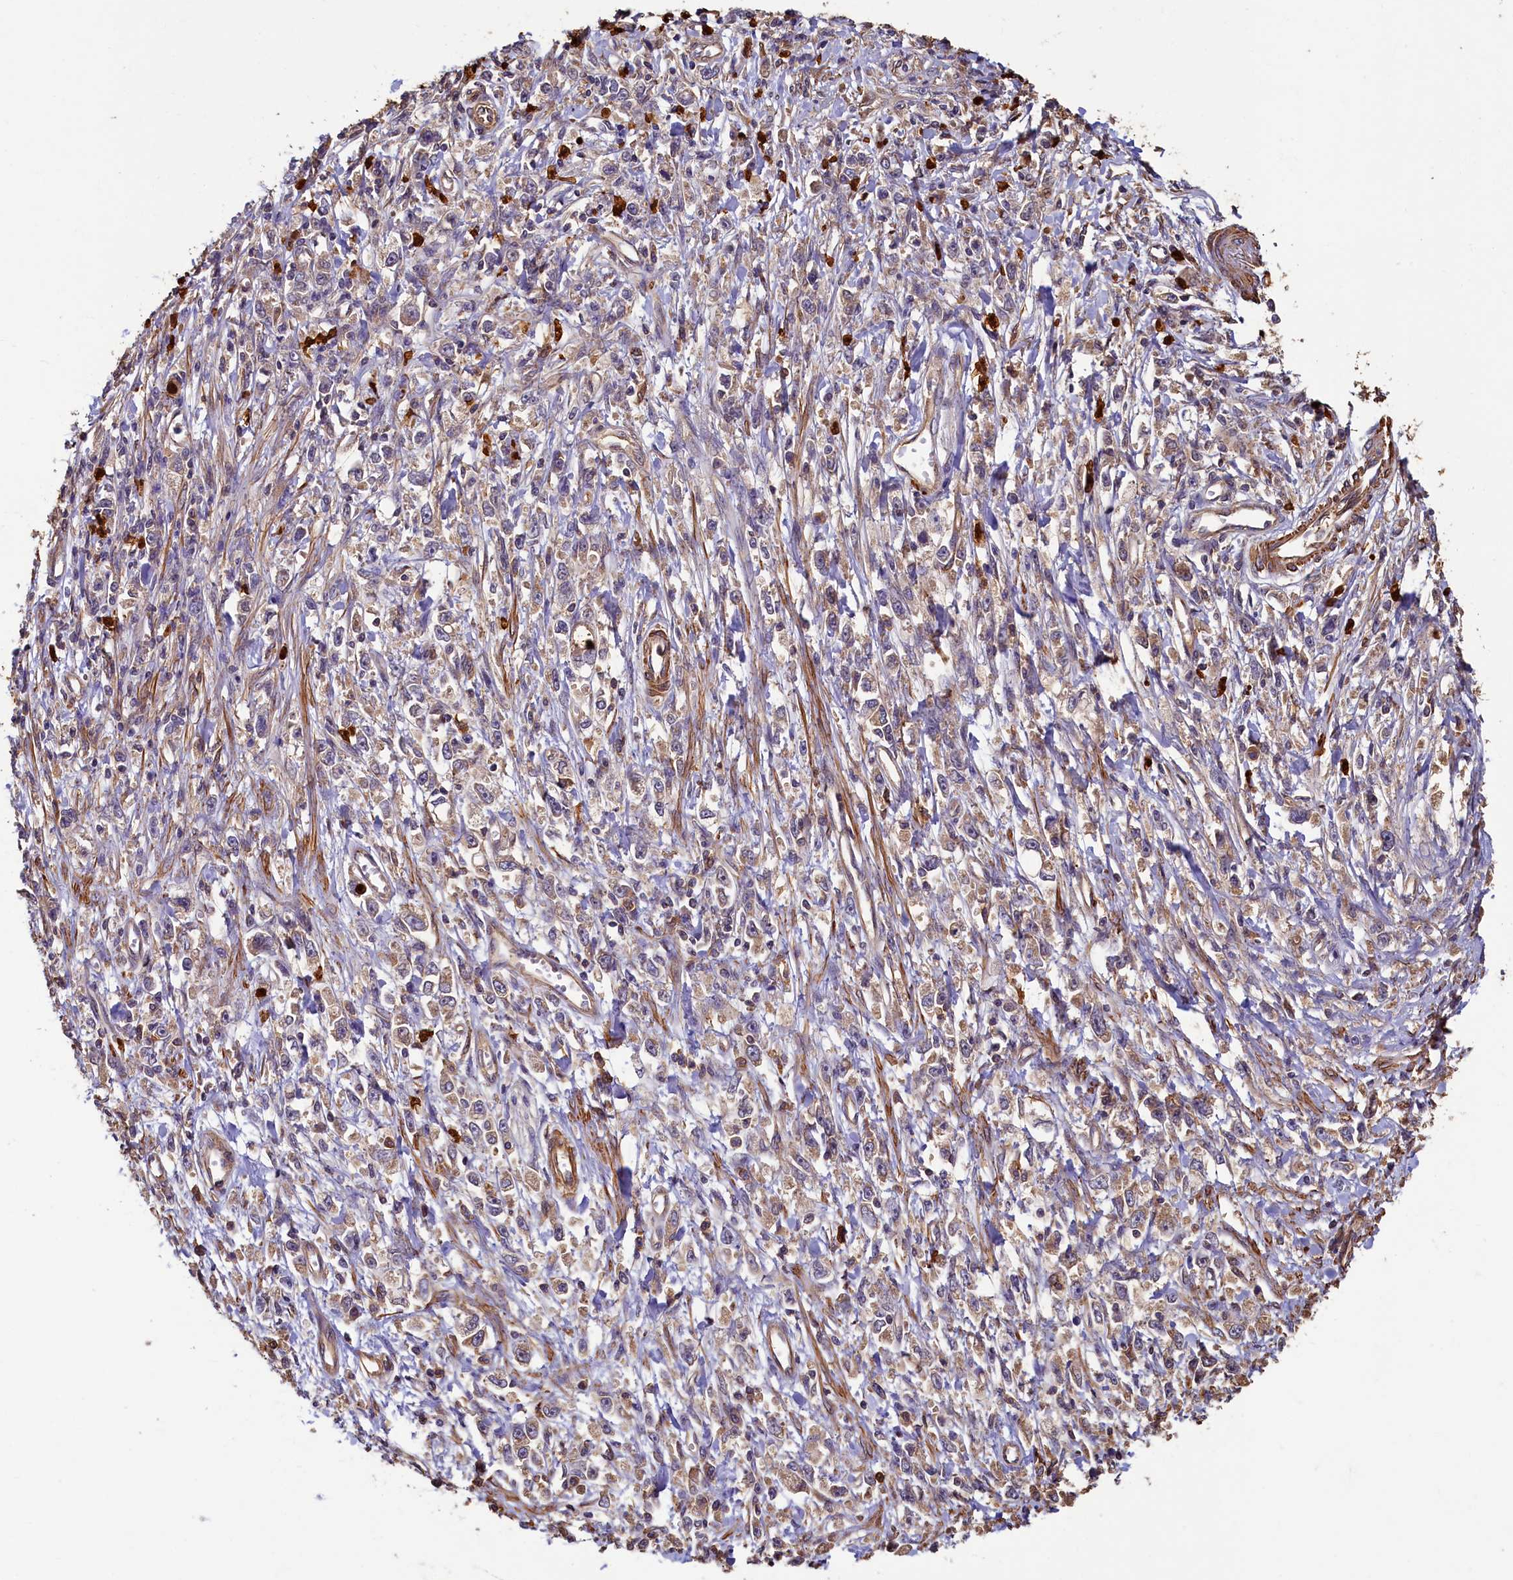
{"staining": {"intensity": "weak", "quantity": "25%-75%", "location": "cytoplasmic/membranous"}, "tissue": "stomach cancer", "cell_type": "Tumor cells", "image_type": "cancer", "snomed": [{"axis": "morphology", "description": "Adenocarcinoma, NOS"}, {"axis": "topography", "description": "Stomach"}], "caption": "Immunohistochemical staining of stomach adenocarcinoma exhibits weak cytoplasmic/membranous protein staining in approximately 25%-75% of tumor cells. (brown staining indicates protein expression, while blue staining denotes nuclei).", "gene": "CCDC102B", "patient": {"sex": "female", "age": 59}}